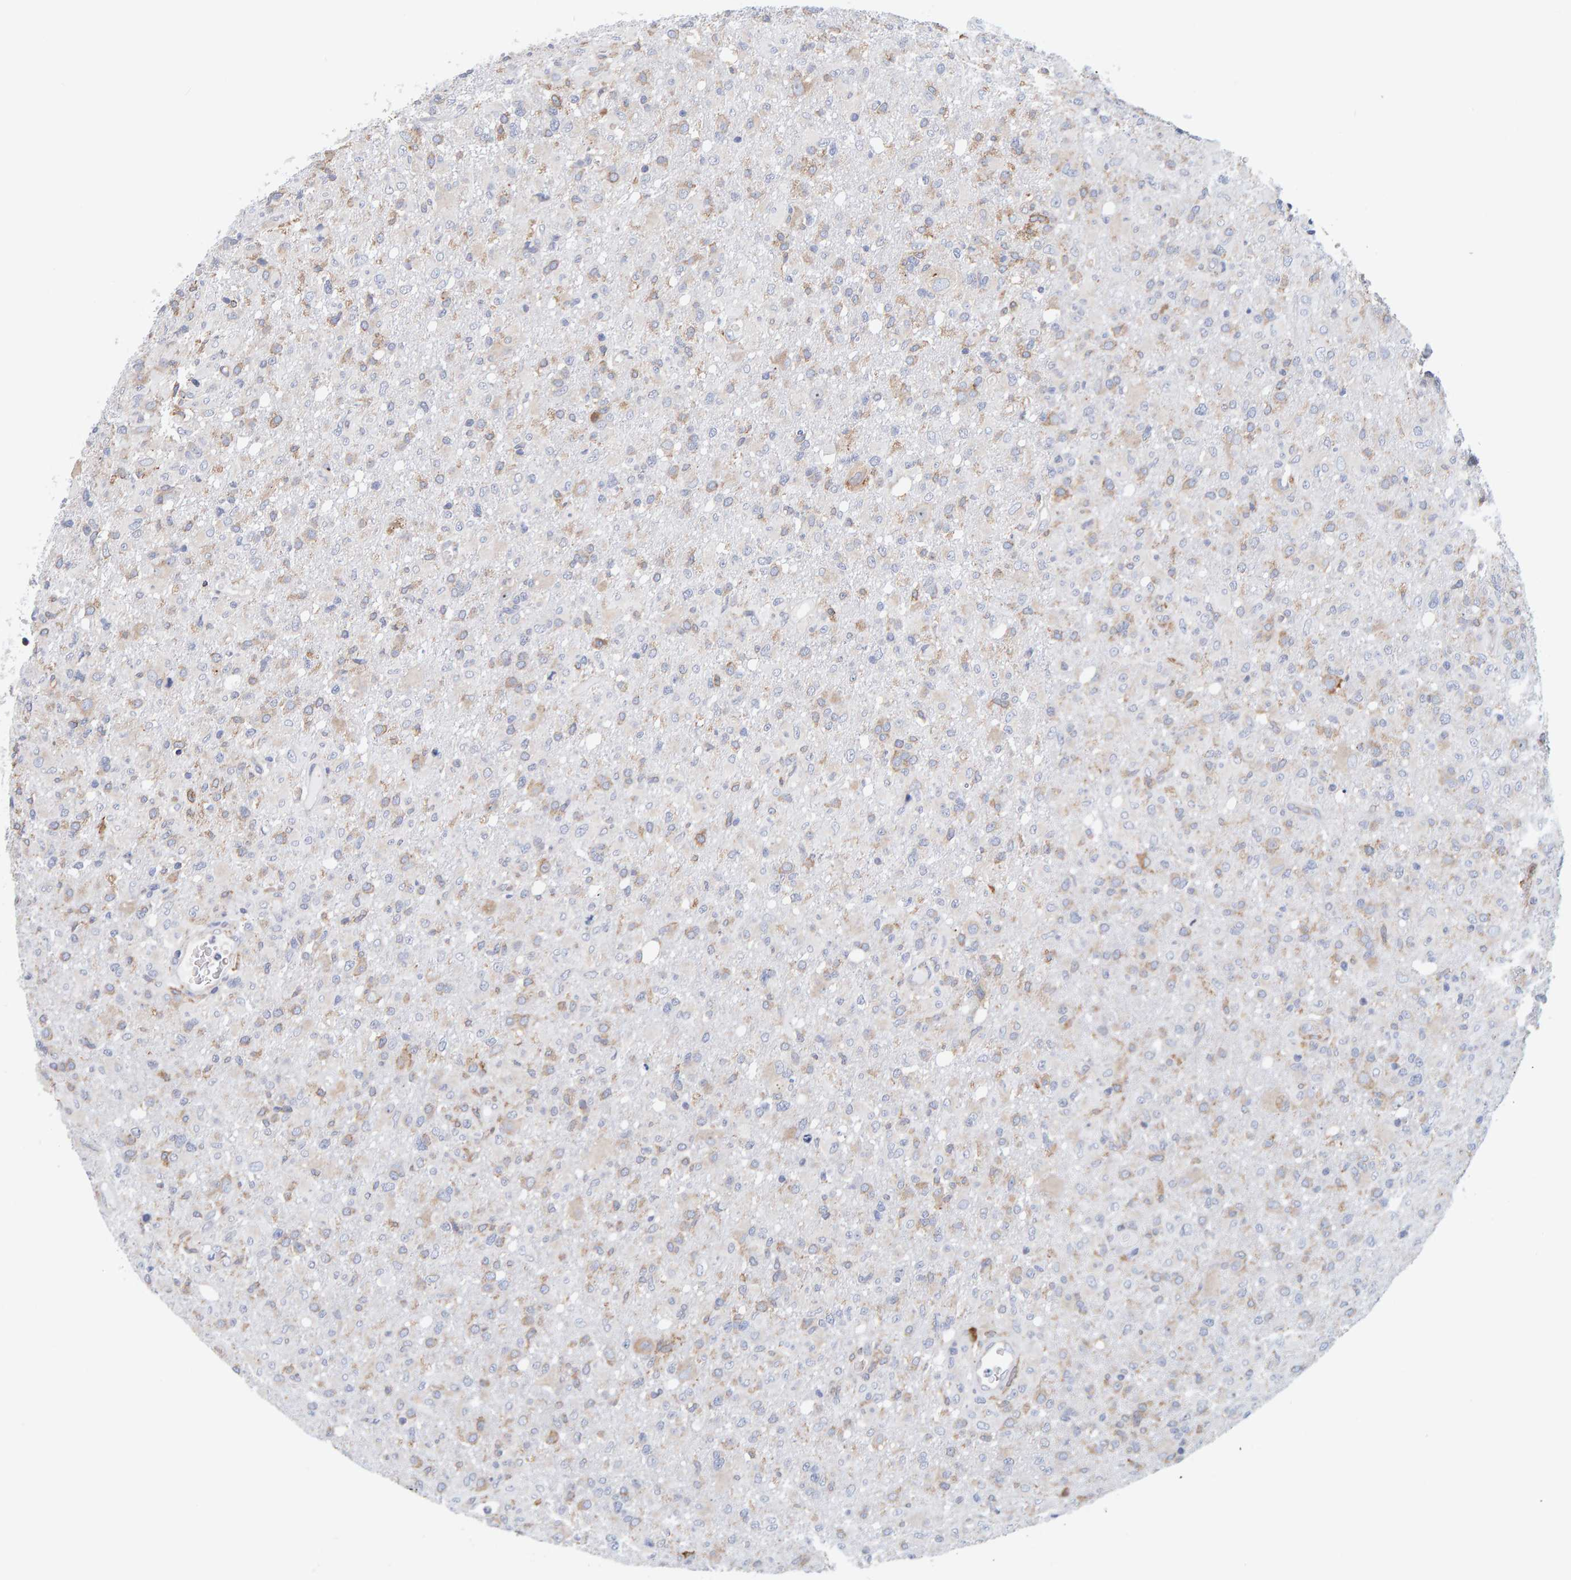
{"staining": {"intensity": "weak", "quantity": ">75%", "location": "cytoplasmic/membranous"}, "tissue": "glioma", "cell_type": "Tumor cells", "image_type": "cancer", "snomed": [{"axis": "morphology", "description": "Glioma, malignant, High grade"}, {"axis": "topography", "description": "Brain"}], "caption": "This micrograph exhibits immunohistochemistry staining of human glioma, with low weak cytoplasmic/membranous staining in about >75% of tumor cells.", "gene": "SGPL1", "patient": {"sex": "female", "age": 57}}